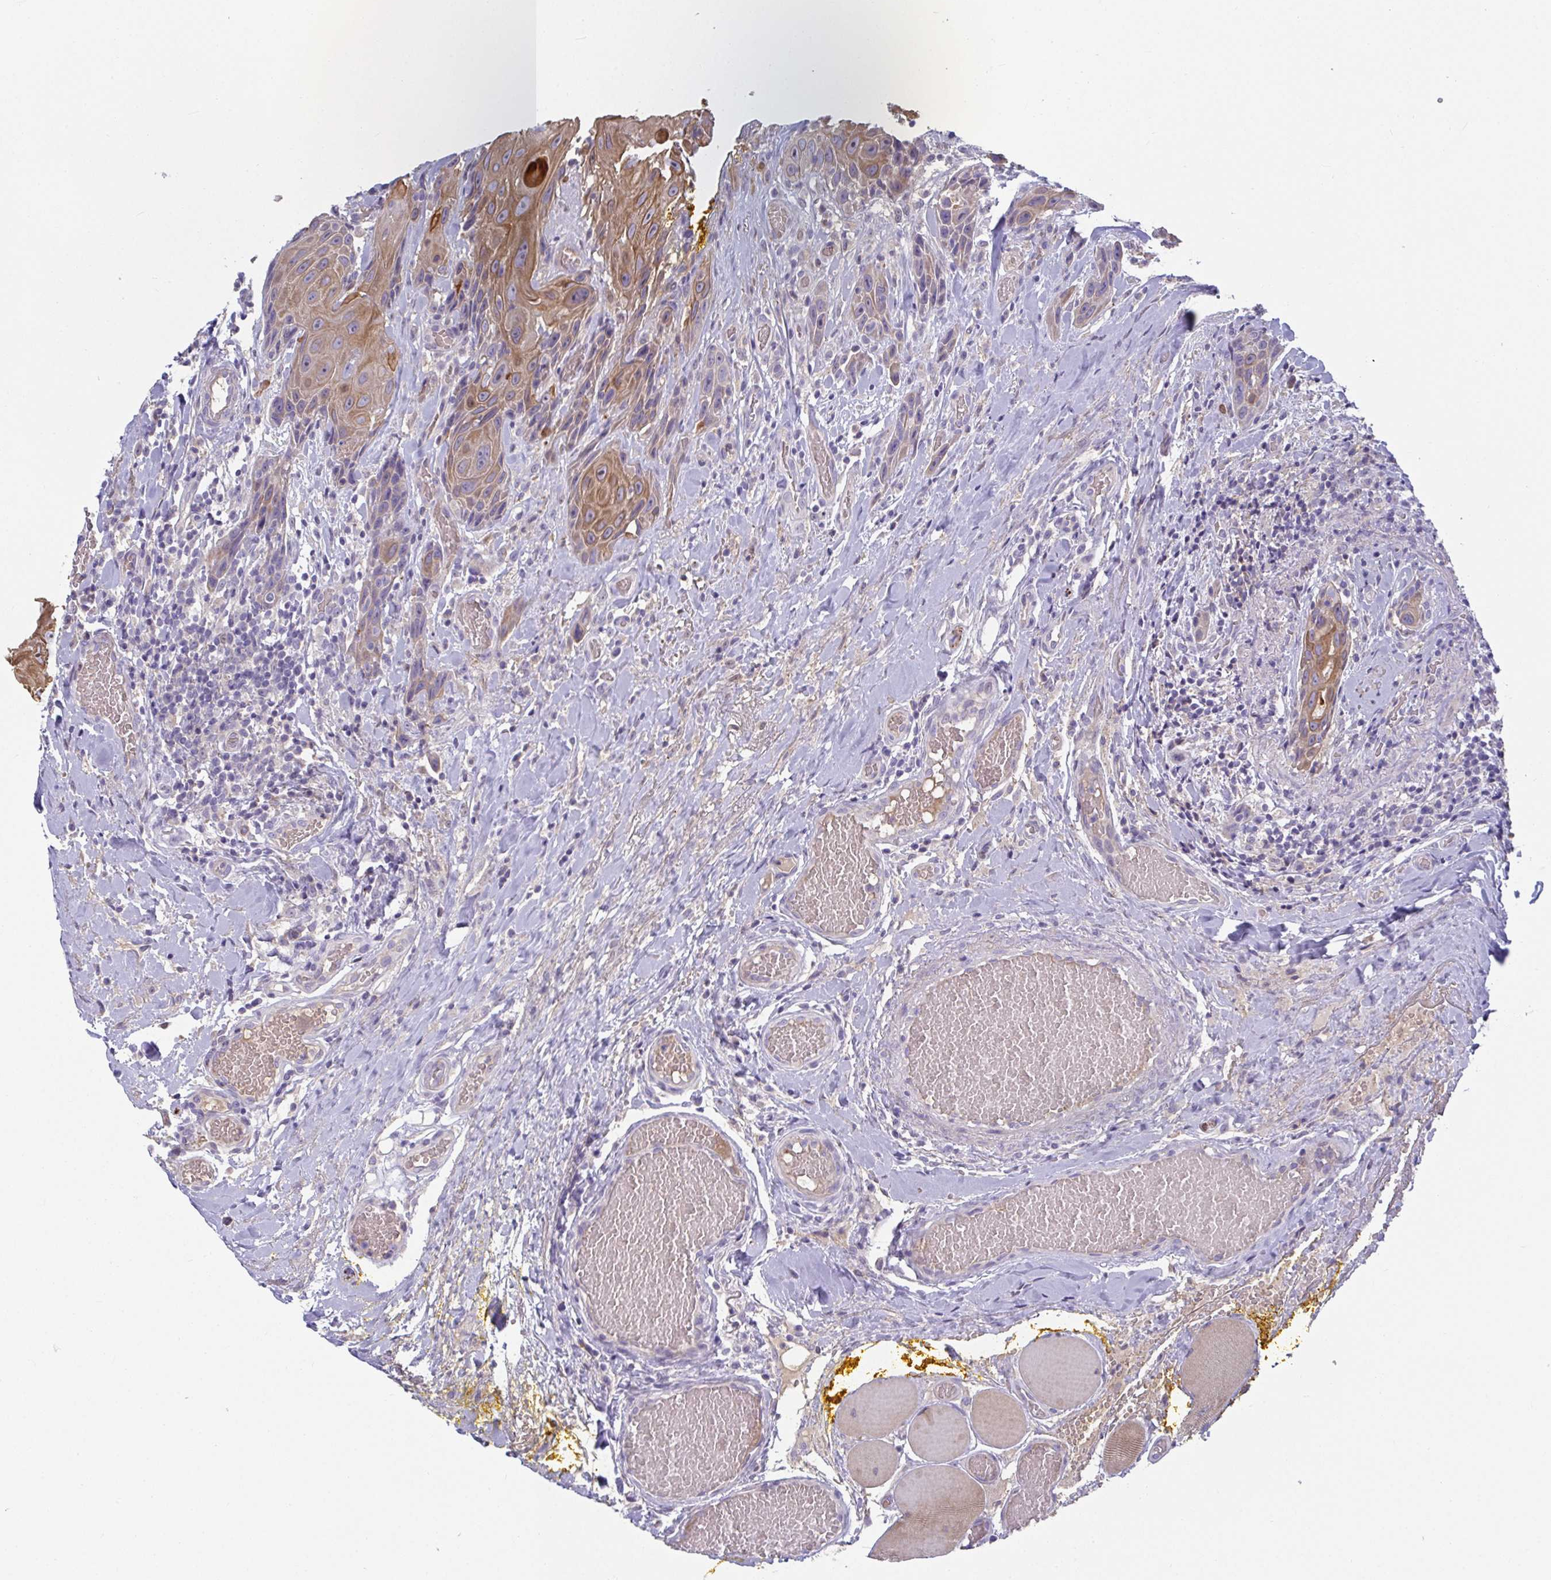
{"staining": {"intensity": "moderate", "quantity": ">75%", "location": "cytoplasmic/membranous"}, "tissue": "head and neck cancer", "cell_type": "Tumor cells", "image_type": "cancer", "snomed": [{"axis": "morphology", "description": "Squamous cell carcinoma, NOS"}, {"axis": "topography", "description": "Oral tissue"}, {"axis": "topography", "description": "Head-Neck"}], "caption": "Brown immunohistochemical staining in human head and neck cancer (squamous cell carcinoma) reveals moderate cytoplasmic/membranous positivity in about >75% of tumor cells.", "gene": "ANO5", "patient": {"sex": "male", "age": 49}}